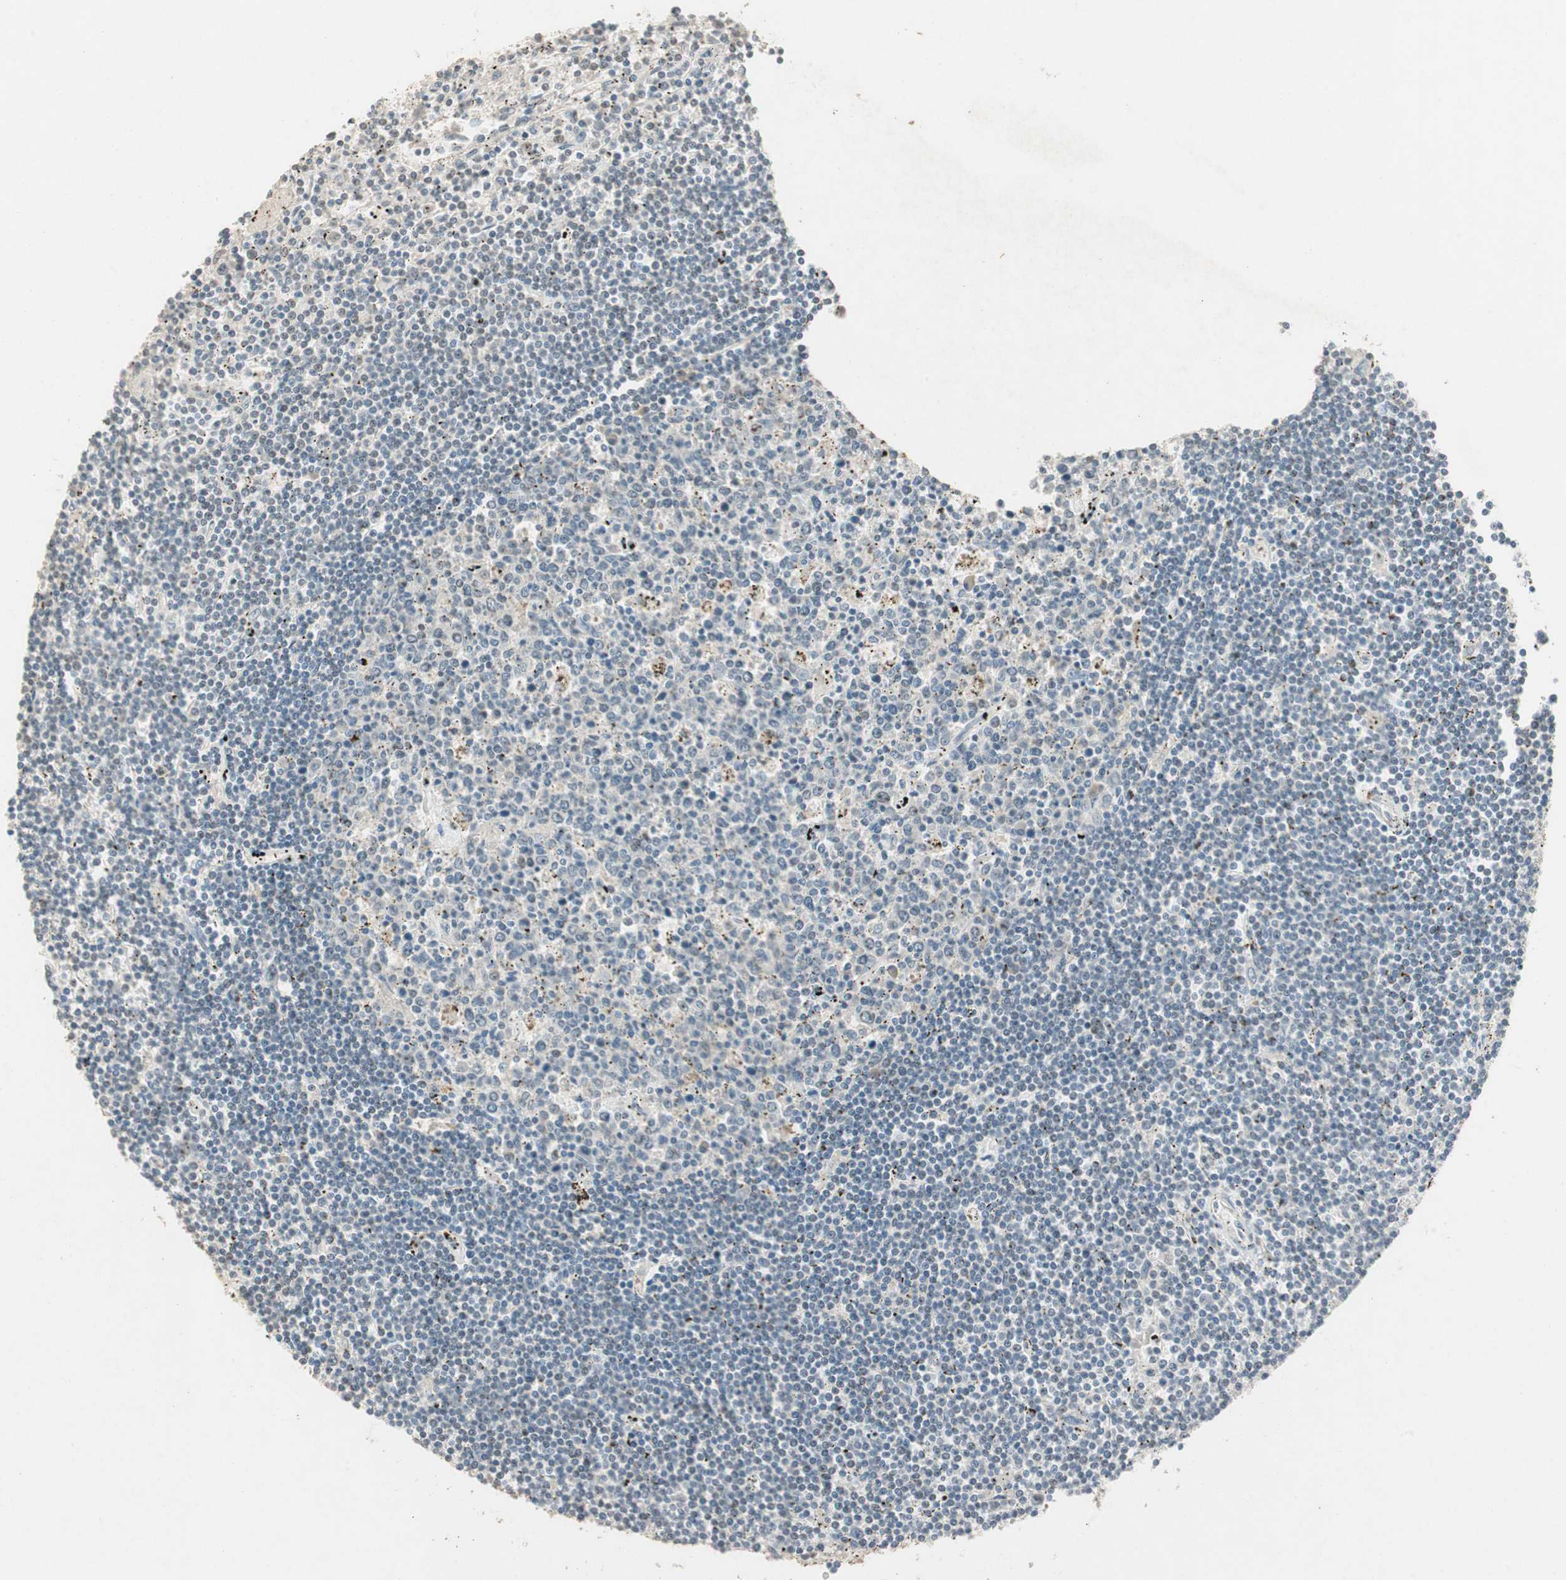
{"staining": {"intensity": "negative", "quantity": "none", "location": "none"}, "tissue": "lymphoma", "cell_type": "Tumor cells", "image_type": "cancer", "snomed": [{"axis": "morphology", "description": "Malignant lymphoma, non-Hodgkin's type, Low grade"}, {"axis": "topography", "description": "Spleen"}], "caption": "Low-grade malignant lymphoma, non-Hodgkin's type was stained to show a protein in brown. There is no significant staining in tumor cells.", "gene": "ETV4", "patient": {"sex": "male", "age": 76}}